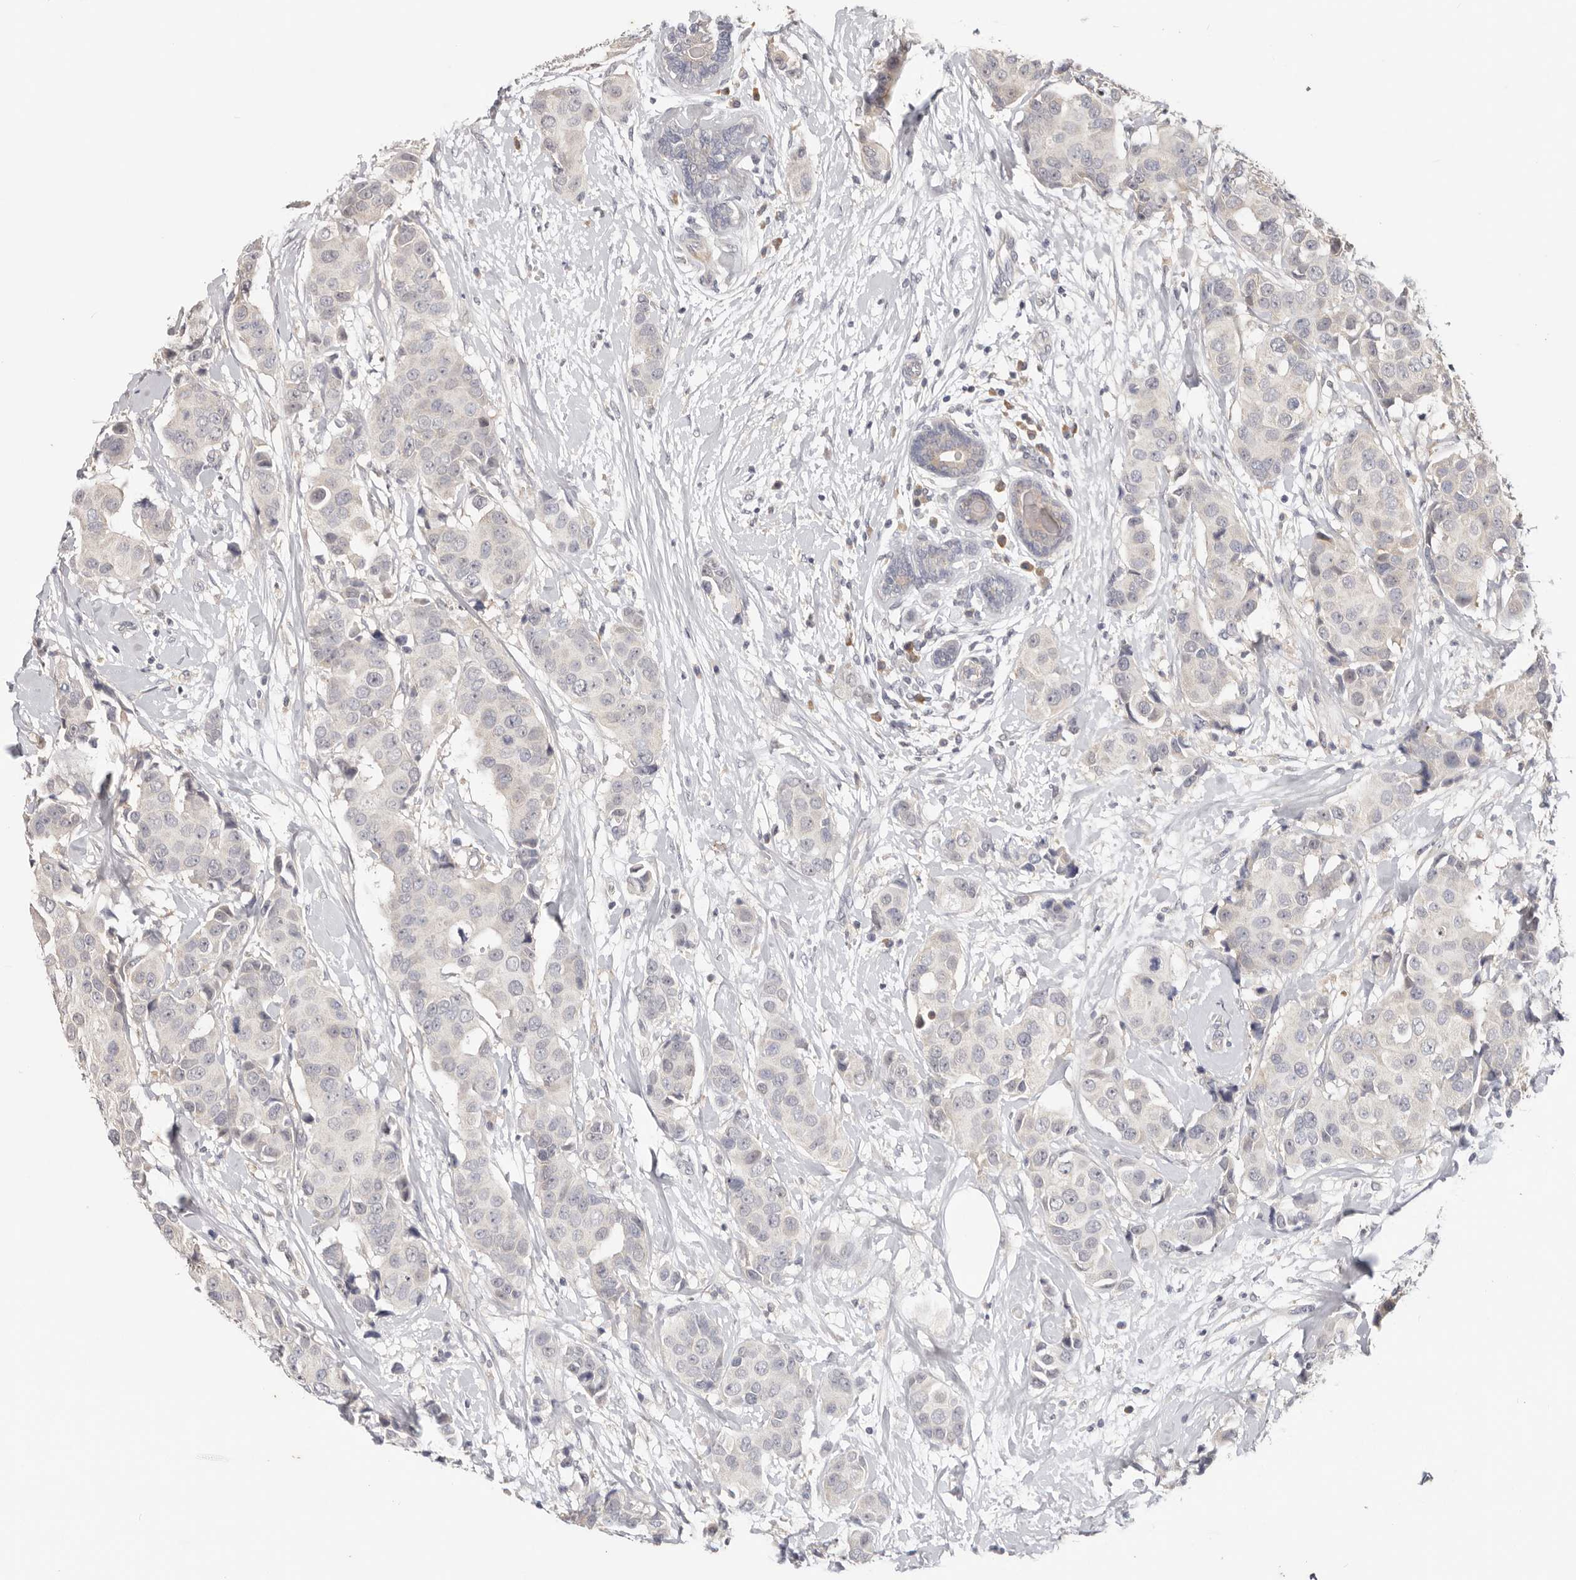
{"staining": {"intensity": "negative", "quantity": "none", "location": "none"}, "tissue": "breast cancer", "cell_type": "Tumor cells", "image_type": "cancer", "snomed": [{"axis": "morphology", "description": "Normal tissue, NOS"}, {"axis": "morphology", "description": "Duct carcinoma"}, {"axis": "topography", "description": "Breast"}], "caption": "High power microscopy histopathology image of an immunohistochemistry (IHC) micrograph of breast intraductal carcinoma, revealing no significant staining in tumor cells. The staining was performed using DAB (3,3'-diaminobenzidine) to visualize the protein expression in brown, while the nuclei were stained in blue with hematoxylin (Magnification: 20x).", "gene": "WDR77", "patient": {"sex": "female", "age": 39}}